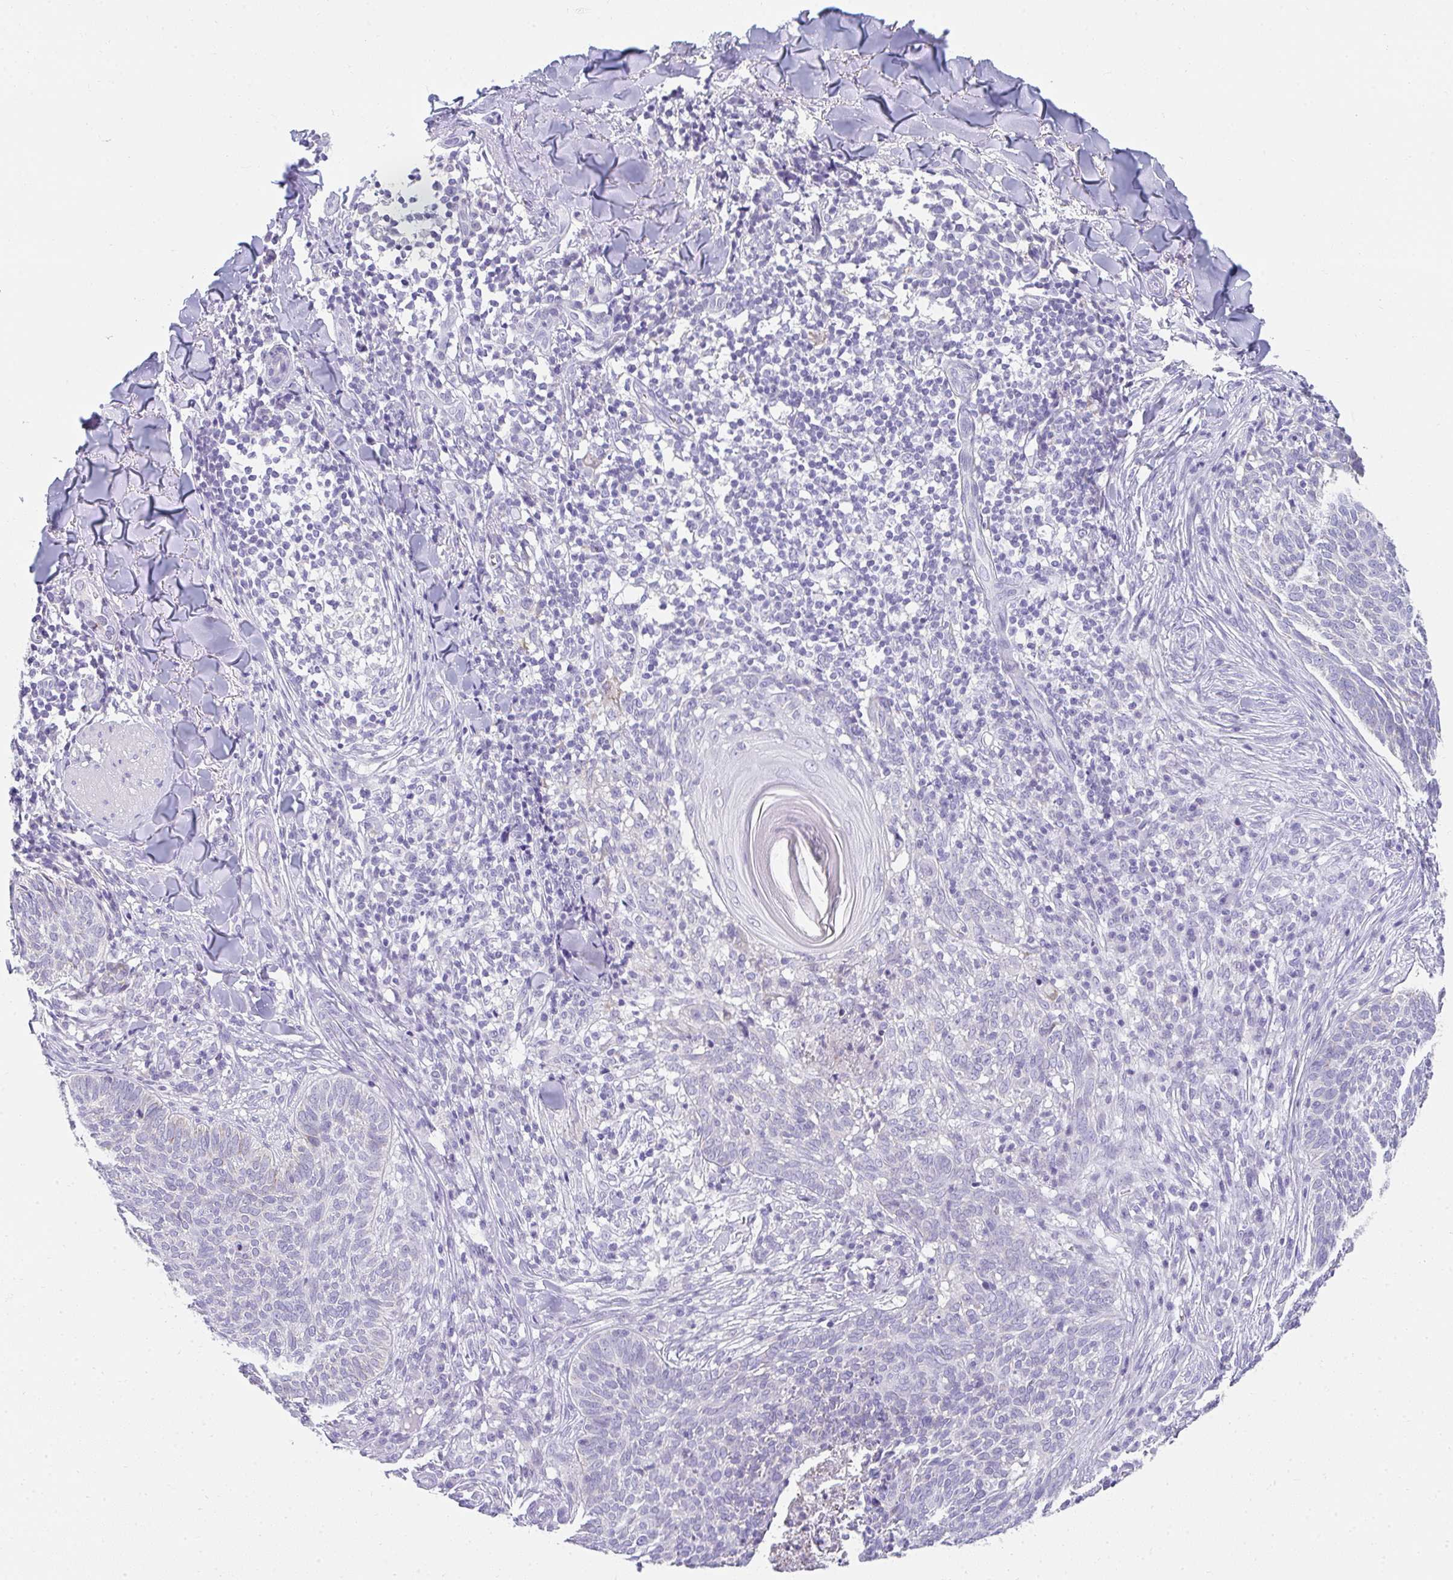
{"staining": {"intensity": "negative", "quantity": "none", "location": "none"}, "tissue": "skin cancer", "cell_type": "Tumor cells", "image_type": "cancer", "snomed": [{"axis": "morphology", "description": "Basal cell carcinoma"}, {"axis": "topography", "description": "Skin"}, {"axis": "topography", "description": "Skin of face"}], "caption": "Protein analysis of basal cell carcinoma (skin) exhibits no significant staining in tumor cells.", "gene": "RLF", "patient": {"sex": "male", "age": 56}}